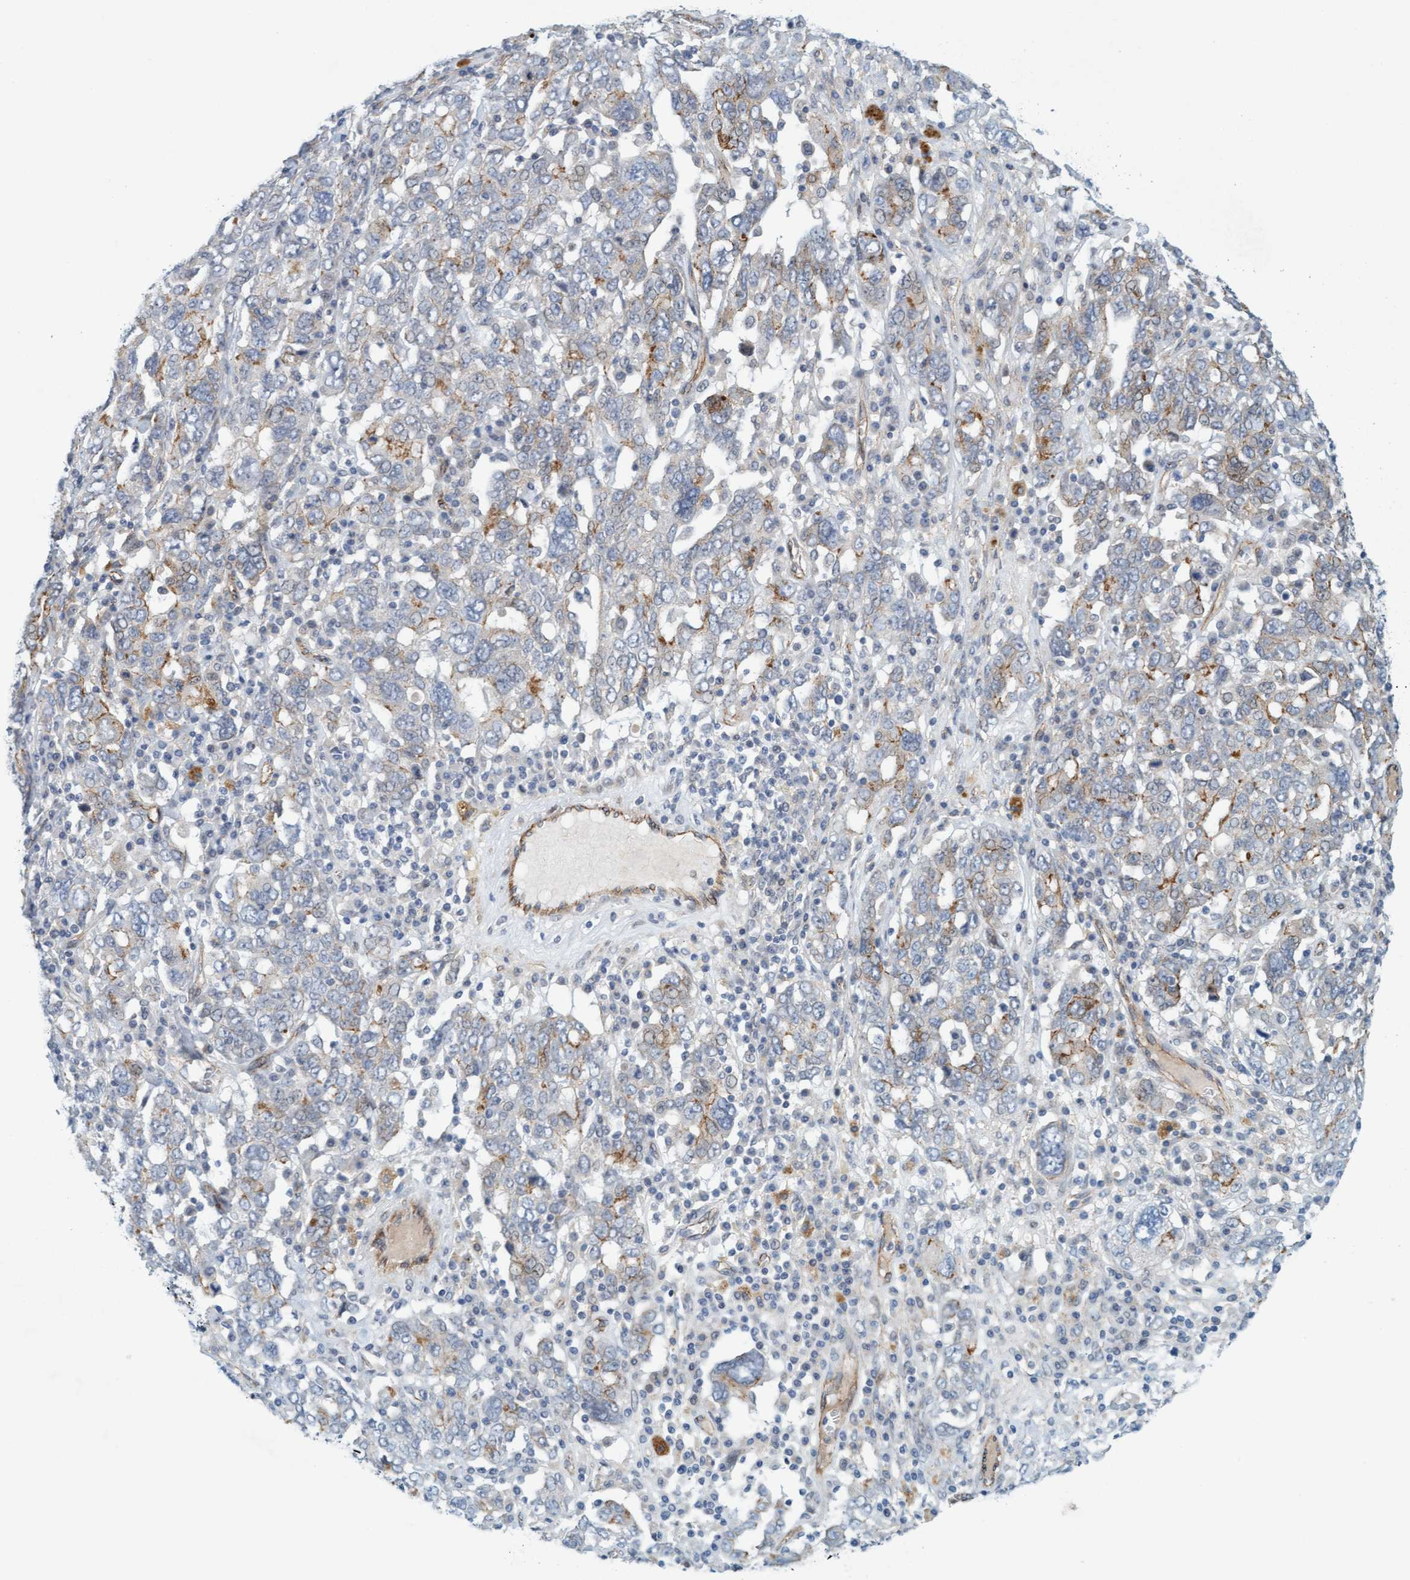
{"staining": {"intensity": "weak", "quantity": "<25%", "location": "cytoplasmic/membranous"}, "tissue": "ovarian cancer", "cell_type": "Tumor cells", "image_type": "cancer", "snomed": [{"axis": "morphology", "description": "Carcinoma, endometroid"}, {"axis": "topography", "description": "Ovary"}], "caption": "Immunohistochemical staining of ovarian cancer reveals no significant staining in tumor cells. Brightfield microscopy of immunohistochemistry stained with DAB (brown) and hematoxylin (blue), captured at high magnification.", "gene": "KRBA2", "patient": {"sex": "female", "age": 62}}